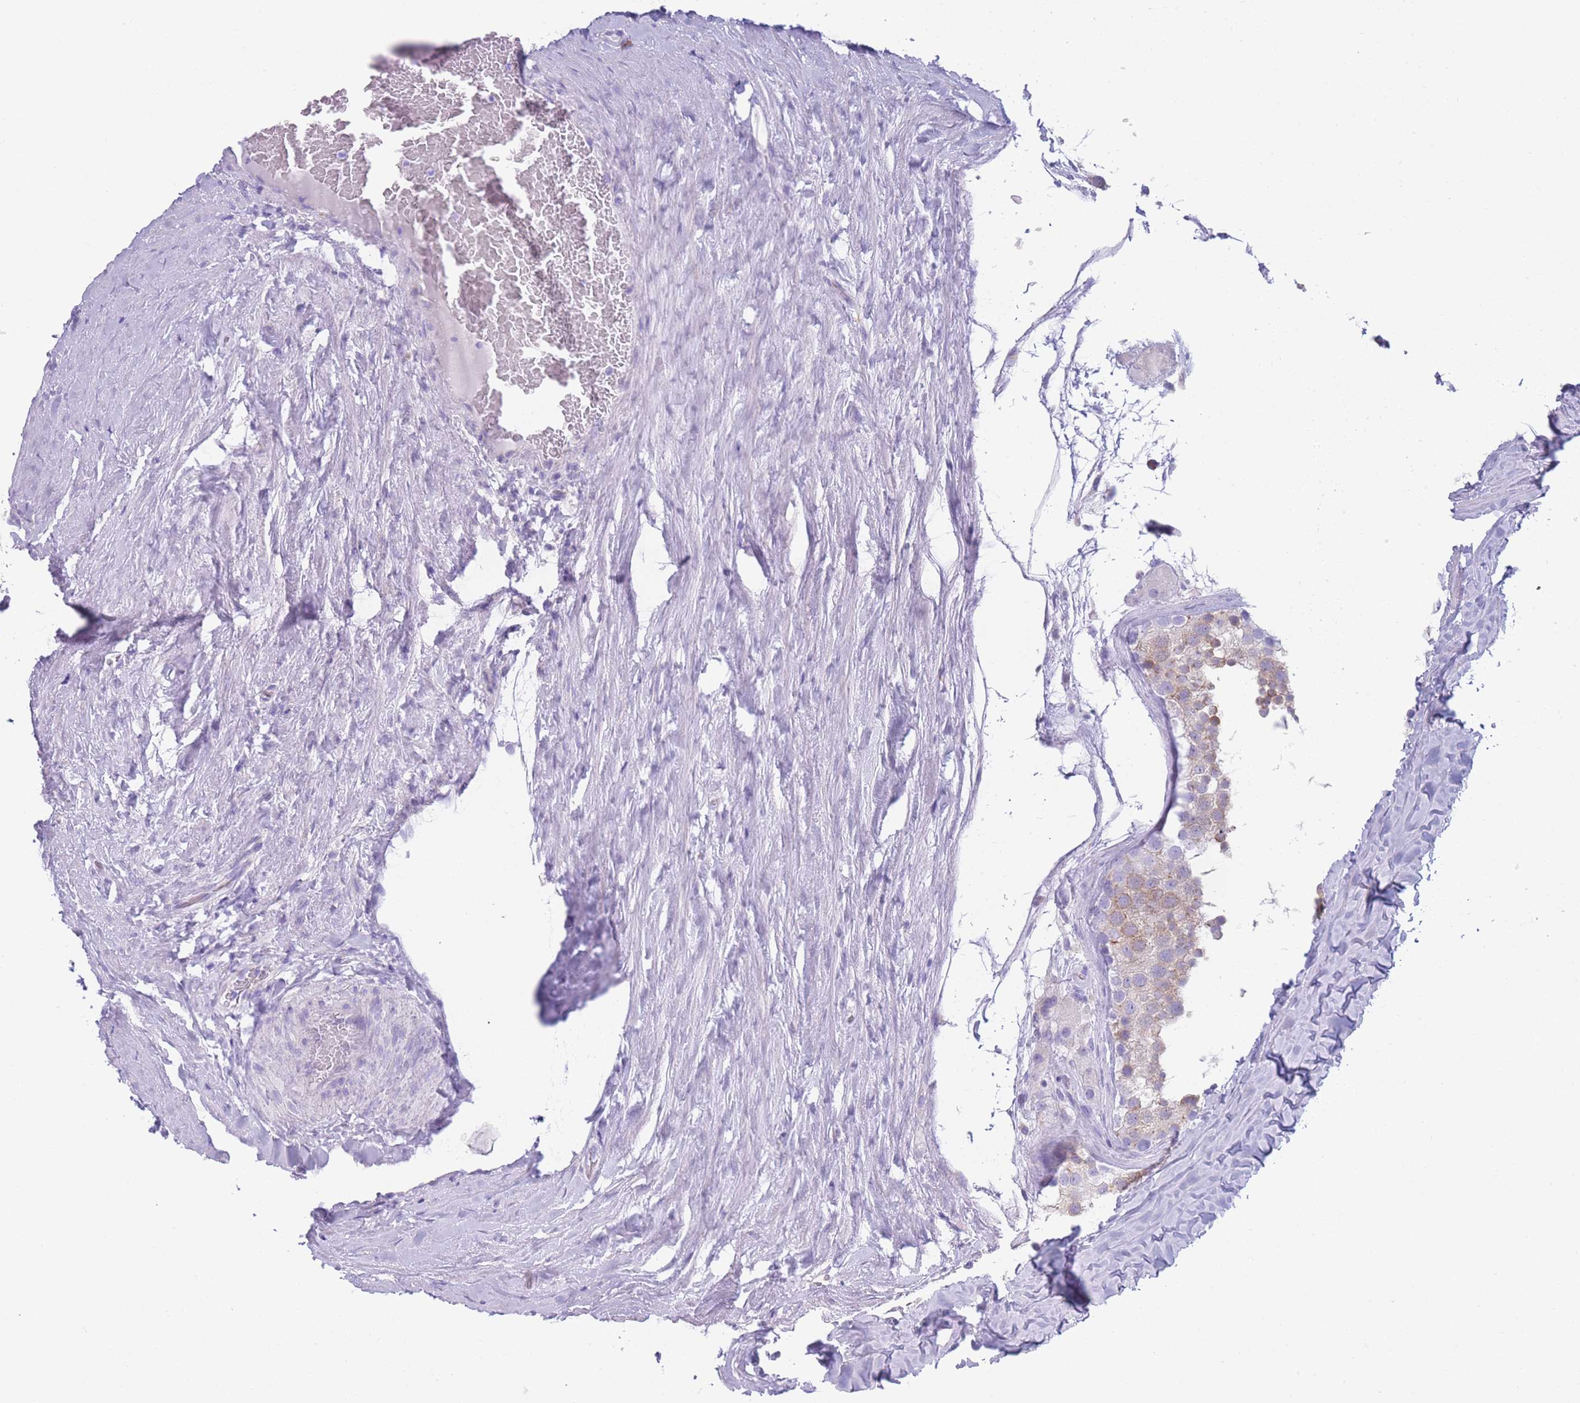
{"staining": {"intensity": "moderate", "quantity": "<25%", "location": "cytoplasmic/membranous"}, "tissue": "testis", "cell_type": "Cells in seminiferous ducts", "image_type": "normal", "snomed": [{"axis": "morphology", "description": "Normal tissue, NOS"}, {"axis": "topography", "description": "Testis"}], "caption": "This histopathology image reveals immunohistochemistry staining of normal testis, with low moderate cytoplasmic/membranous positivity in approximately <25% of cells in seminiferous ducts.", "gene": "XKR8", "patient": {"sex": "male", "age": 26}}